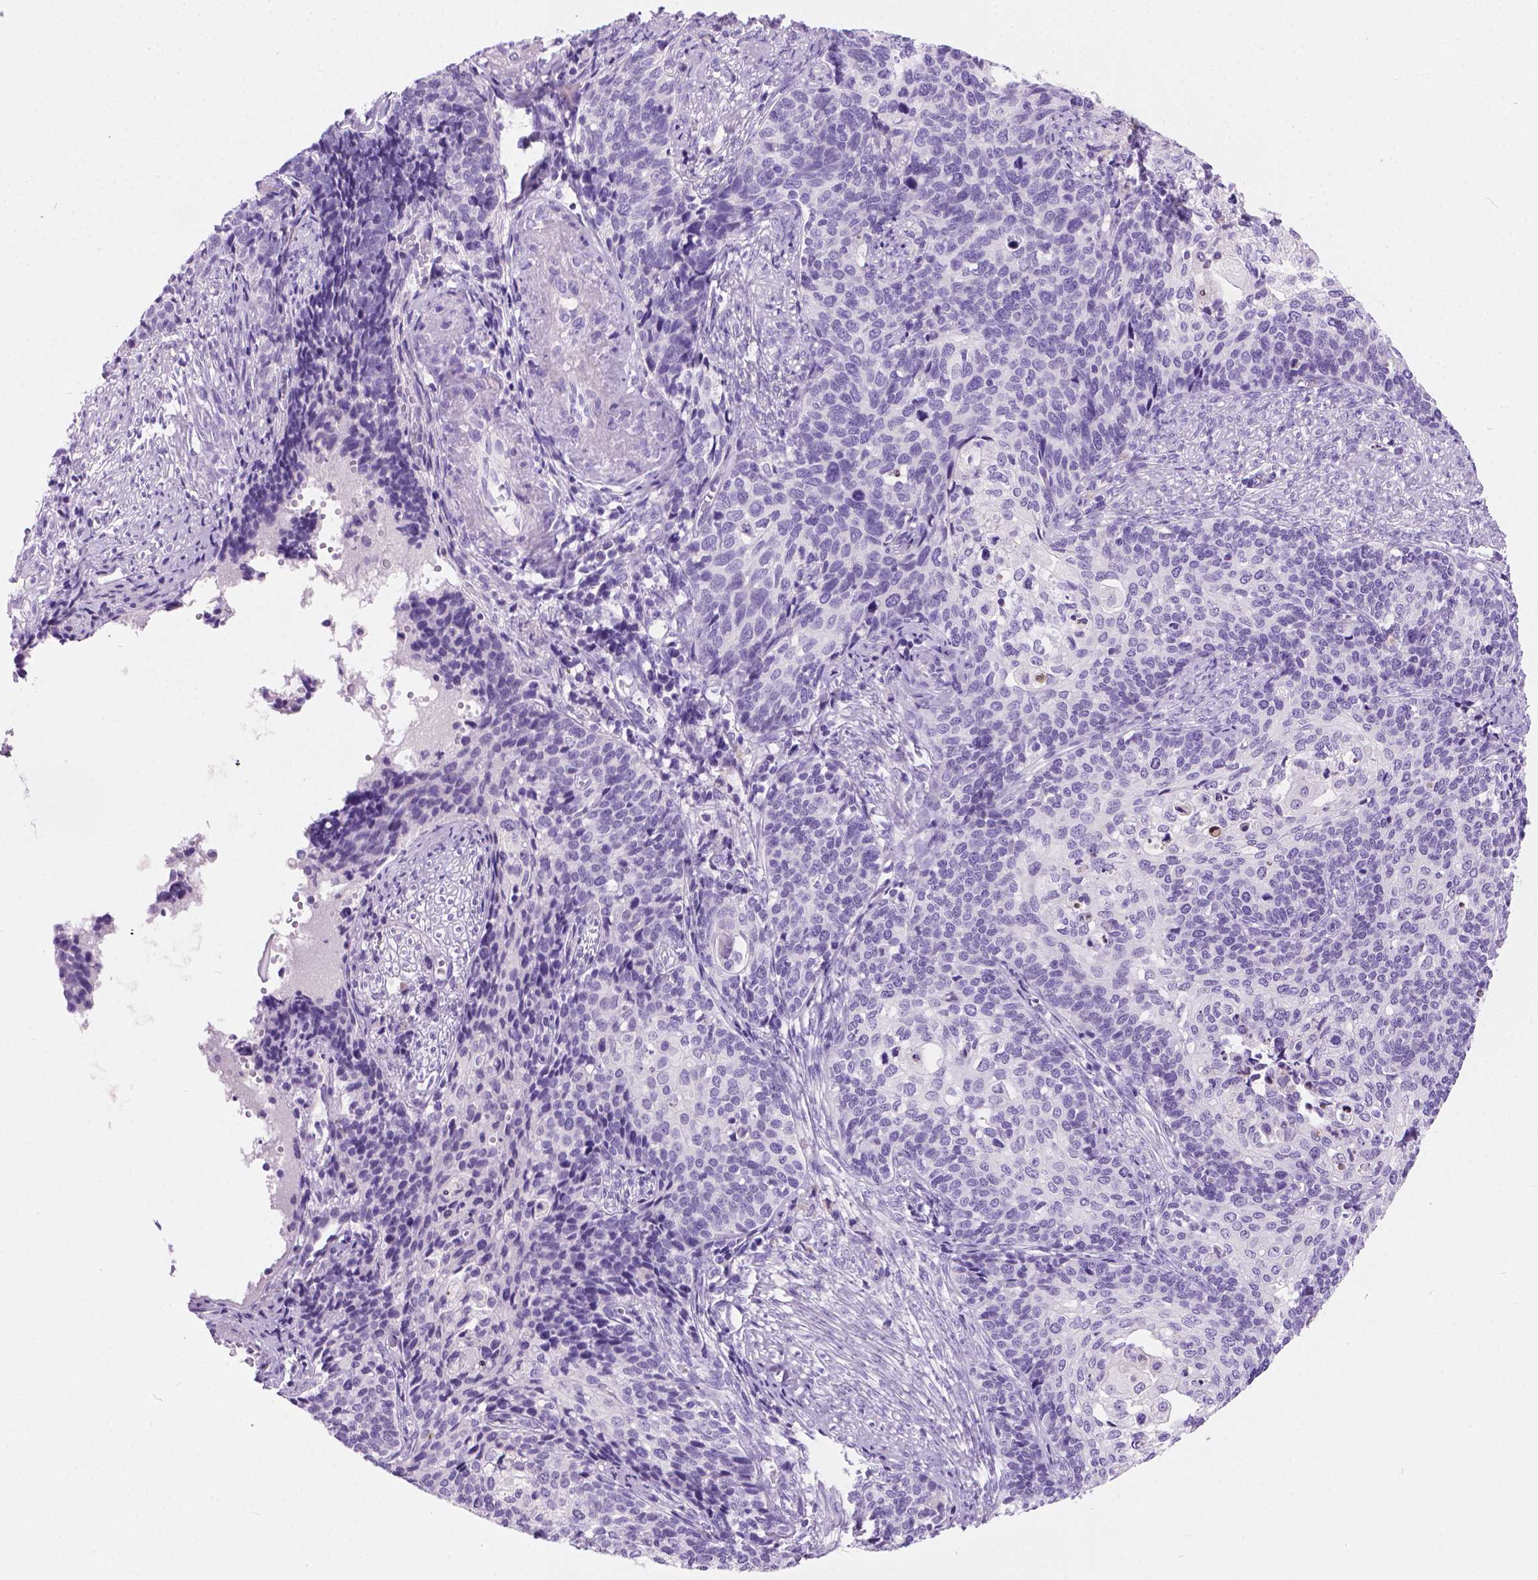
{"staining": {"intensity": "negative", "quantity": "none", "location": "none"}, "tissue": "cervical cancer", "cell_type": "Tumor cells", "image_type": "cancer", "snomed": [{"axis": "morphology", "description": "Squamous cell carcinoma, NOS"}, {"axis": "topography", "description": "Cervix"}], "caption": "Tumor cells are negative for brown protein staining in cervical cancer (squamous cell carcinoma).", "gene": "ARMS2", "patient": {"sex": "female", "age": 39}}